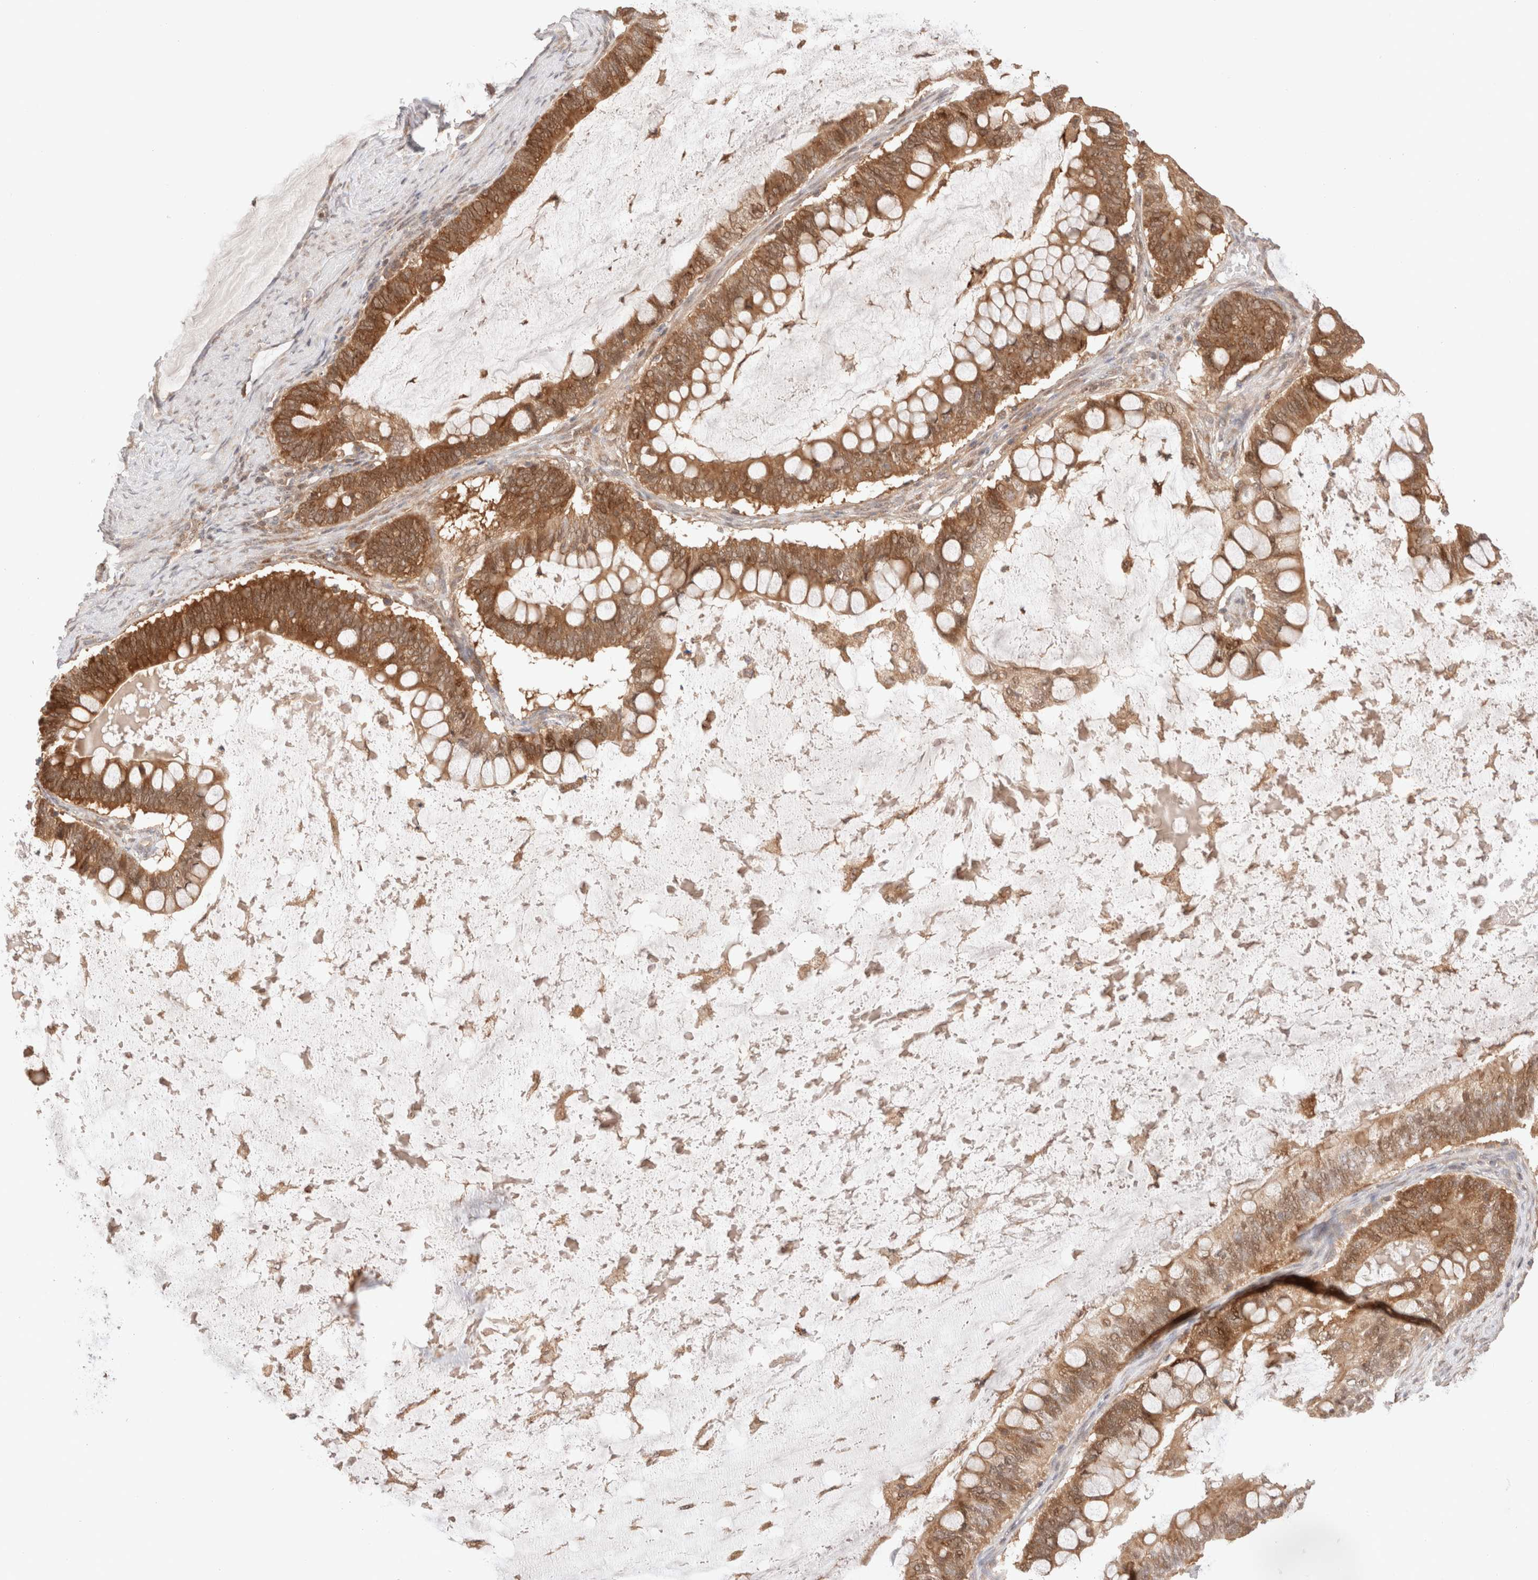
{"staining": {"intensity": "strong", "quantity": ">75%", "location": "cytoplasmic/membranous"}, "tissue": "ovarian cancer", "cell_type": "Tumor cells", "image_type": "cancer", "snomed": [{"axis": "morphology", "description": "Cystadenocarcinoma, mucinous, NOS"}, {"axis": "topography", "description": "Ovary"}], "caption": "Human ovarian cancer stained with a protein marker exhibits strong staining in tumor cells.", "gene": "XKR4", "patient": {"sex": "female", "age": 61}}